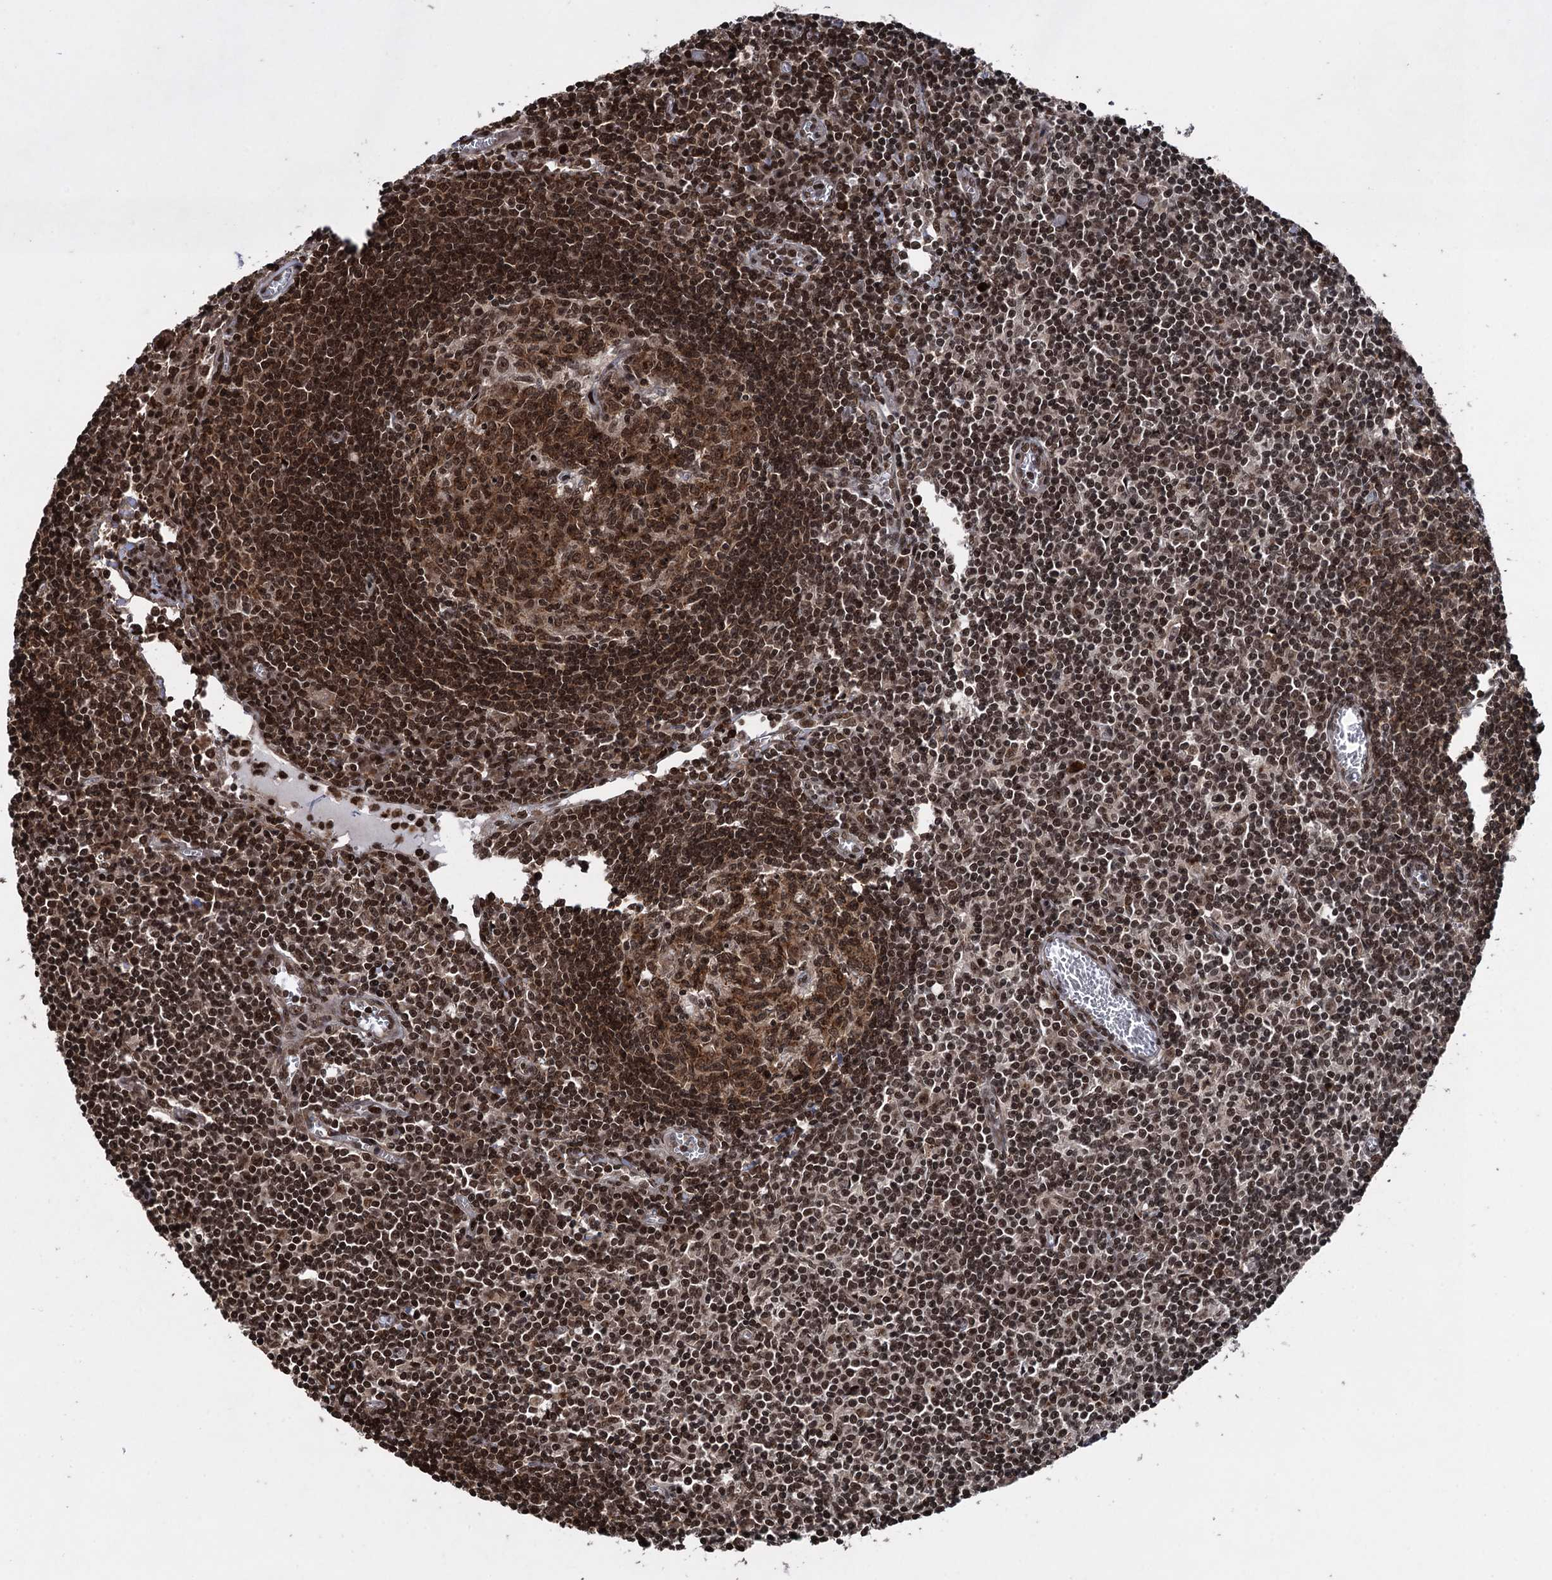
{"staining": {"intensity": "strong", "quantity": ">75%", "location": "cytoplasmic/membranous,nuclear"}, "tissue": "lymph node", "cell_type": "Germinal center cells", "image_type": "normal", "snomed": [{"axis": "morphology", "description": "Normal tissue, NOS"}, {"axis": "topography", "description": "Lymph node"}], "caption": "Benign lymph node was stained to show a protein in brown. There is high levels of strong cytoplasmic/membranous,nuclear positivity in about >75% of germinal center cells. (IHC, brightfield microscopy, high magnification).", "gene": "ZNF169", "patient": {"sex": "female", "age": 55}}